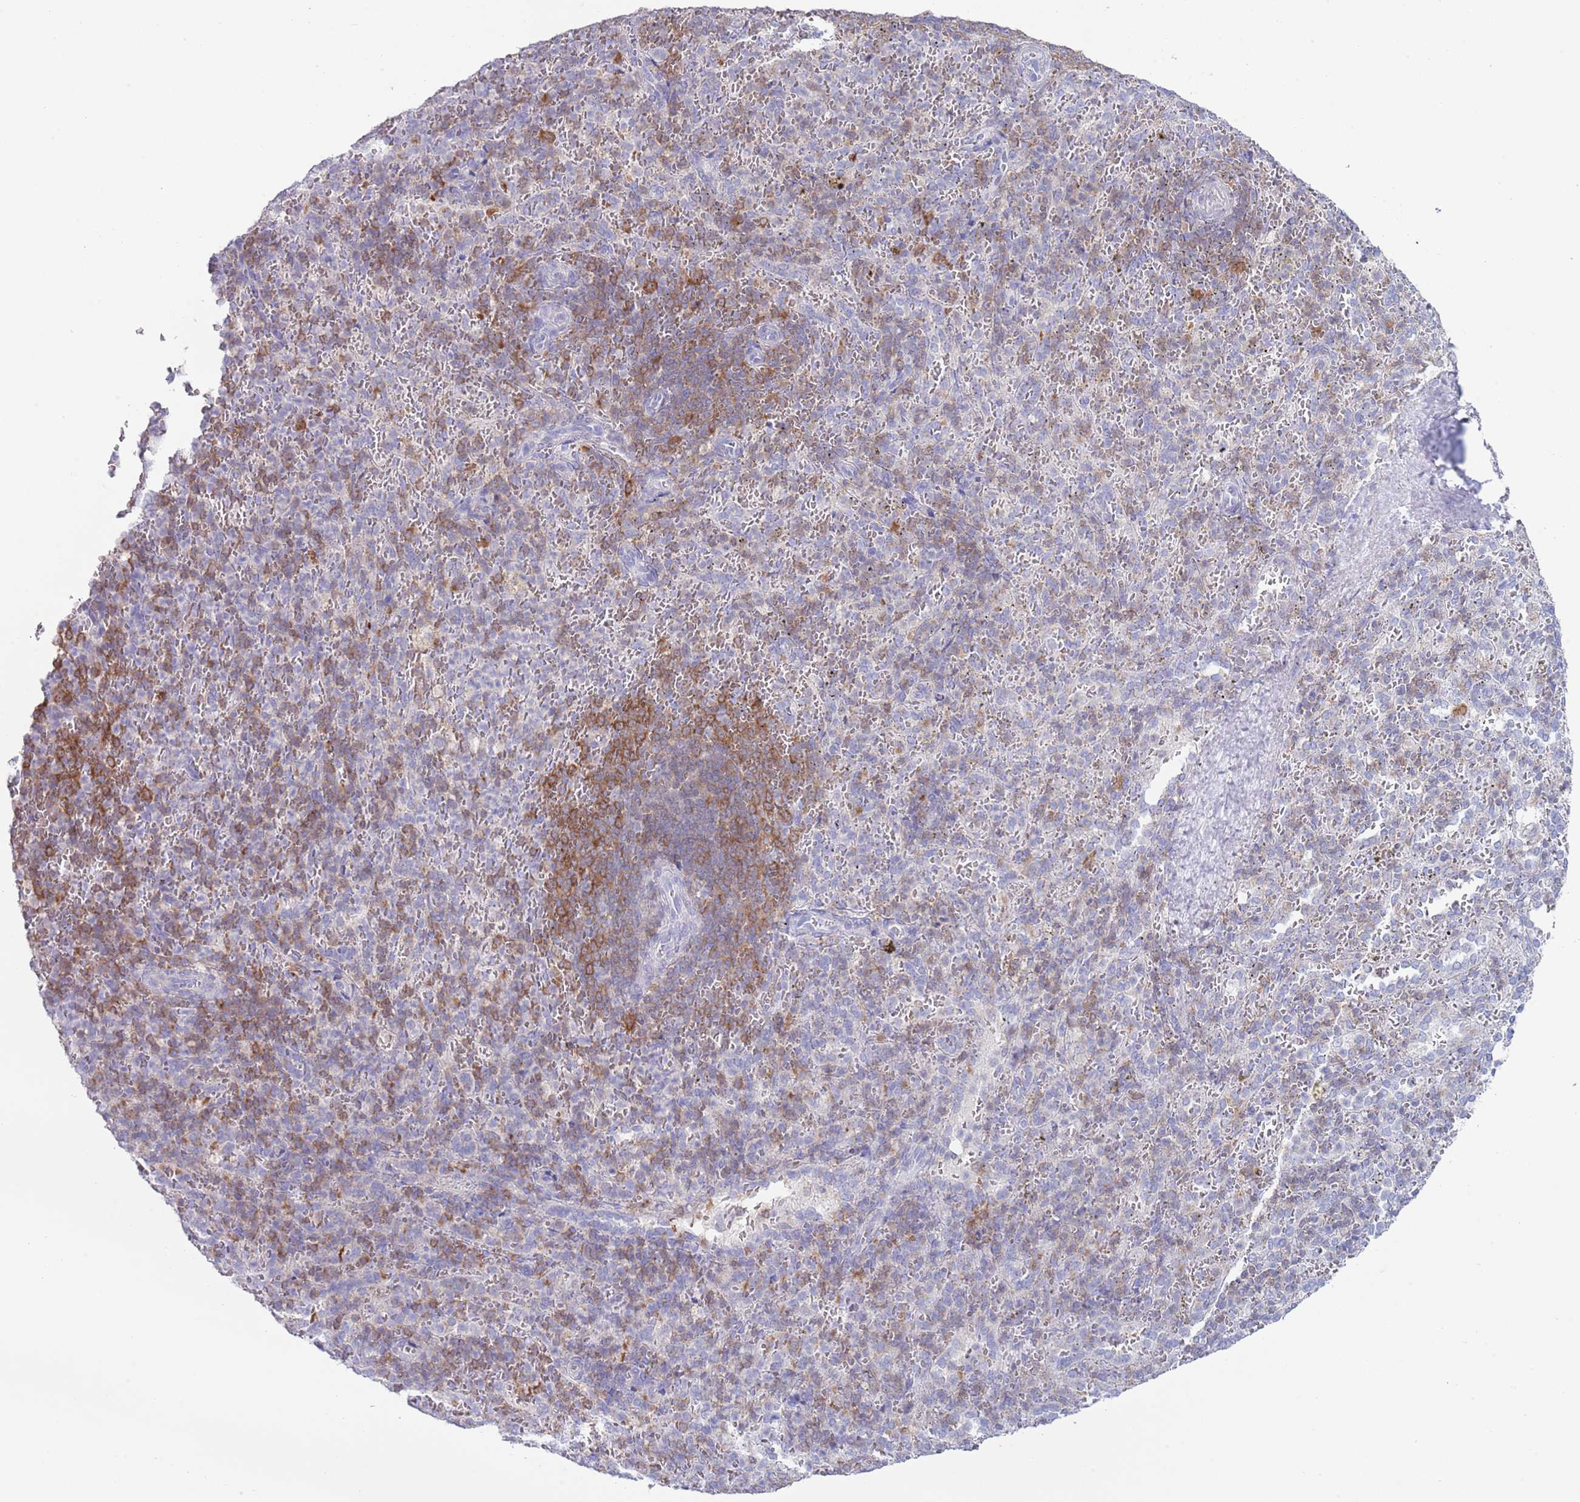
{"staining": {"intensity": "moderate", "quantity": "25%-75%", "location": "cytoplasmic/membranous"}, "tissue": "spleen", "cell_type": "Cells in red pulp", "image_type": "normal", "snomed": [{"axis": "morphology", "description": "Normal tissue, NOS"}, {"axis": "topography", "description": "Spleen"}], "caption": "Immunohistochemistry (IHC) micrograph of benign human spleen stained for a protein (brown), which shows medium levels of moderate cytoplasmic/membranous expression in approximately 25%-75% of cells in red pulp.", "gene": "LPXN", "patient": {"sex": "female", "age": 21}}